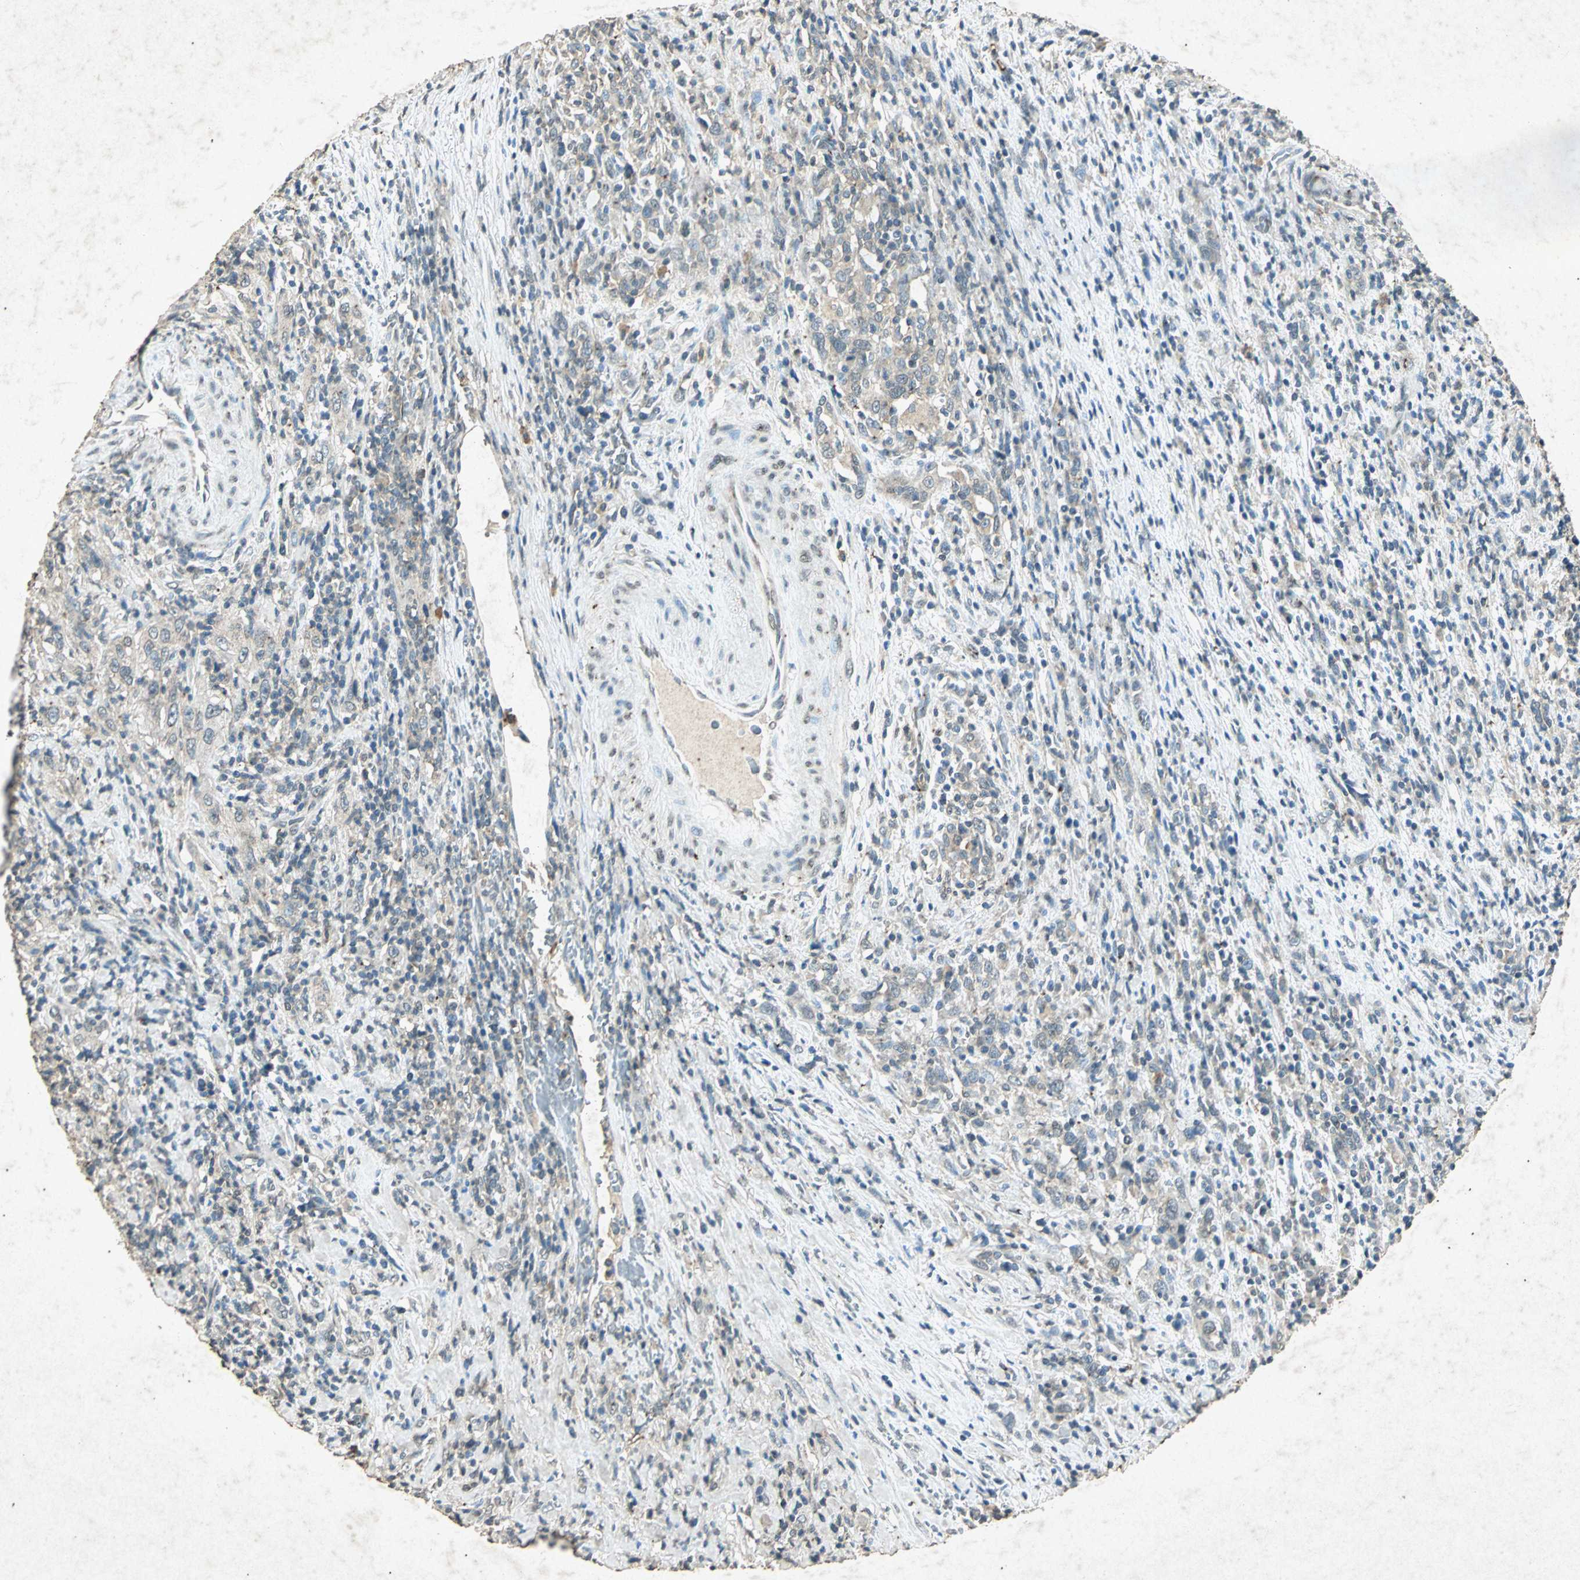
{"staining": {"intensity": "weak", "quantity": "<25%", "location": "cytoplasmic/membranous"}, "tissue": "urothelial cancer", "cell_type": "Tumor cells", "image_type": "cancer", "snomed": [{"axis": "morphology", "description": "Urothelial carcinoma, High grade"}, {"axis": "topography", "description": "Urinary bladder"}], "caption": "High magnification brightfield microscopy of urothelial cancer stained with DAB (3,3'-diaminobenzidine) (brown) and counterstained with hematoxylin (blue): tumor cells show no significant staining.", "gene": "PSEN1", "patient": {"sex": "male", "age": 61}}